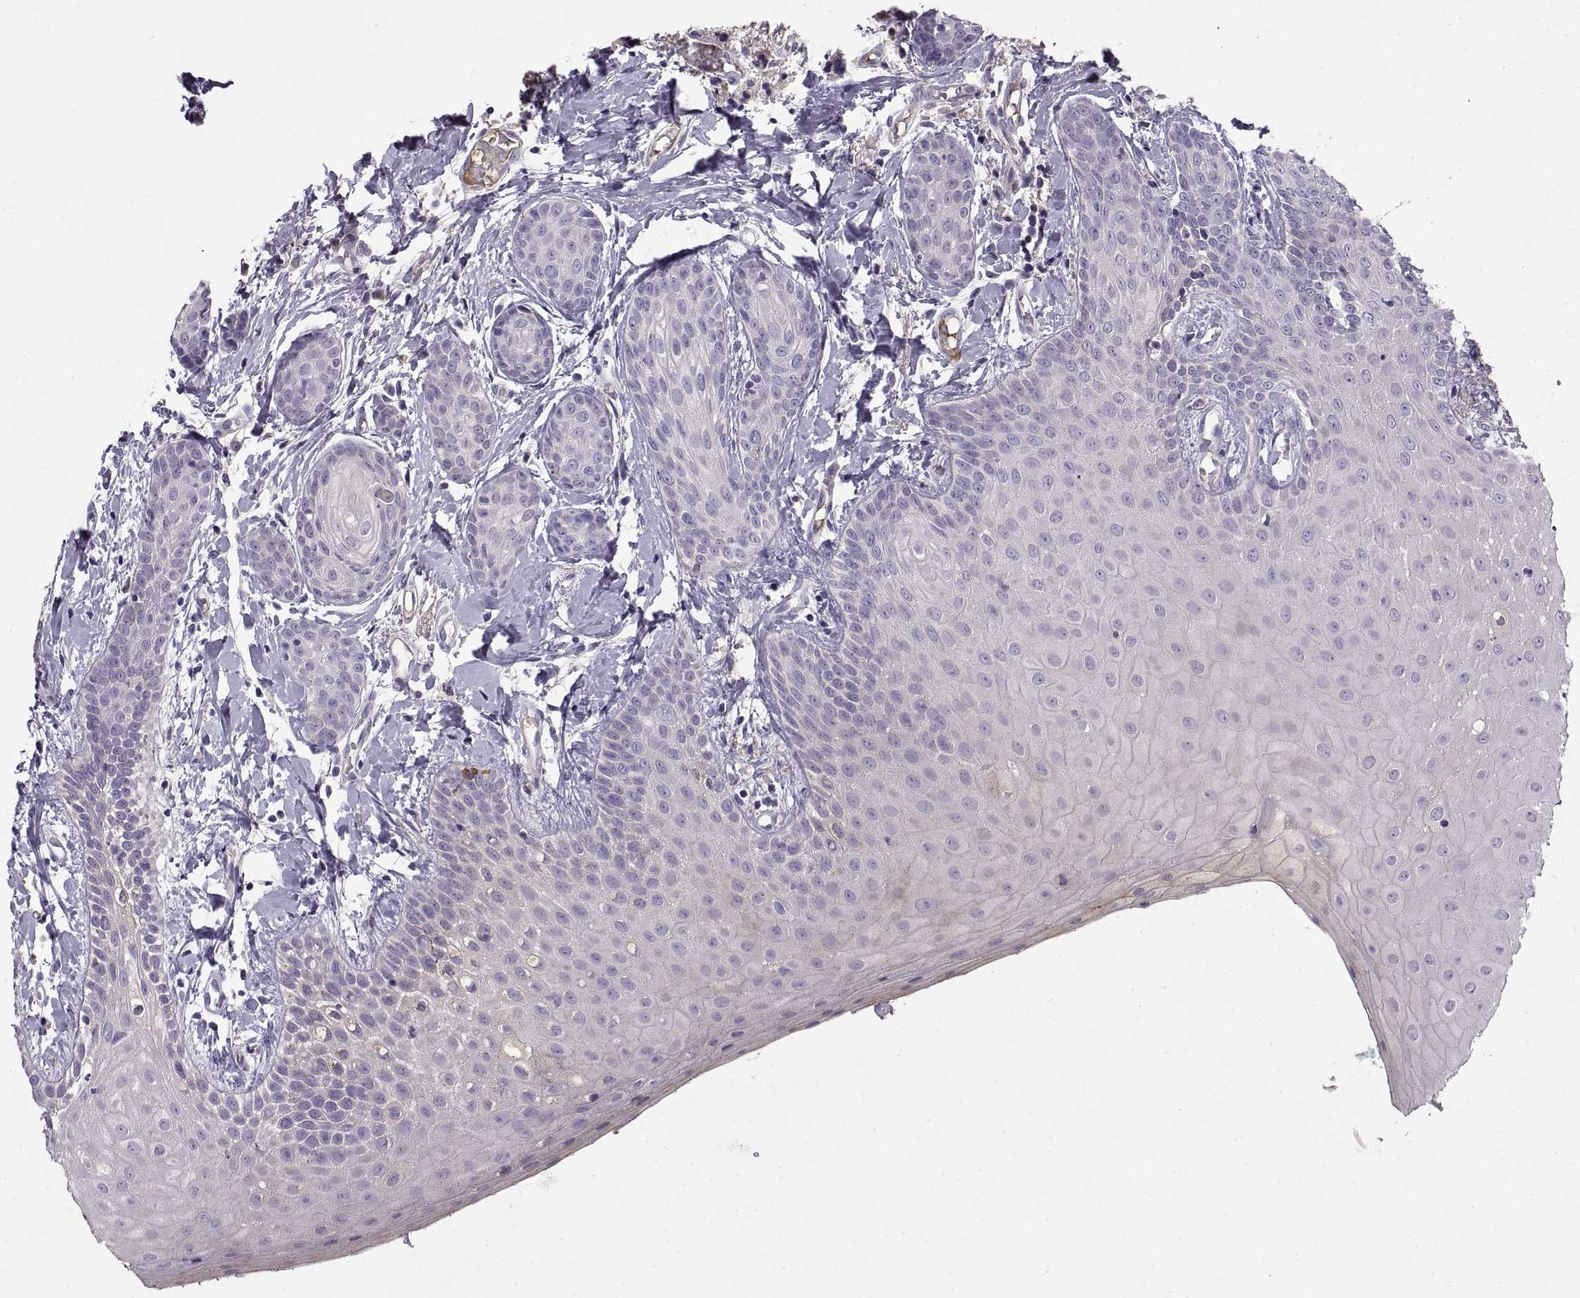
{"staining": {"intensity": "negative", "quantity": "none", "location": "none"}, "tissue": "head and neck cancer", "cell_type": "Tumor cells", "image_type": "cancer", "snomed": [{"axis": "morphology", "description": "Normal tissue, NOS"}, {"axis": "morphology", "description": "Squamous cell carcinoma, NOS"}, {"axis": "topography", "description": "Oral tissue"}, {"axis": "topography", "description": "Salivary gland"}, {"axis": "topography", "description": "Head-Neck"}], "caption": "Micrograph shows no protein positivity in tumor cells of head and neck cancer tissue. (DAB (3,3'-diaminobenzidine) immunohistochemistry (IHC), high magnification).", "gene": "ADAM32", "patient": {"sex": "female", "age": 62}}